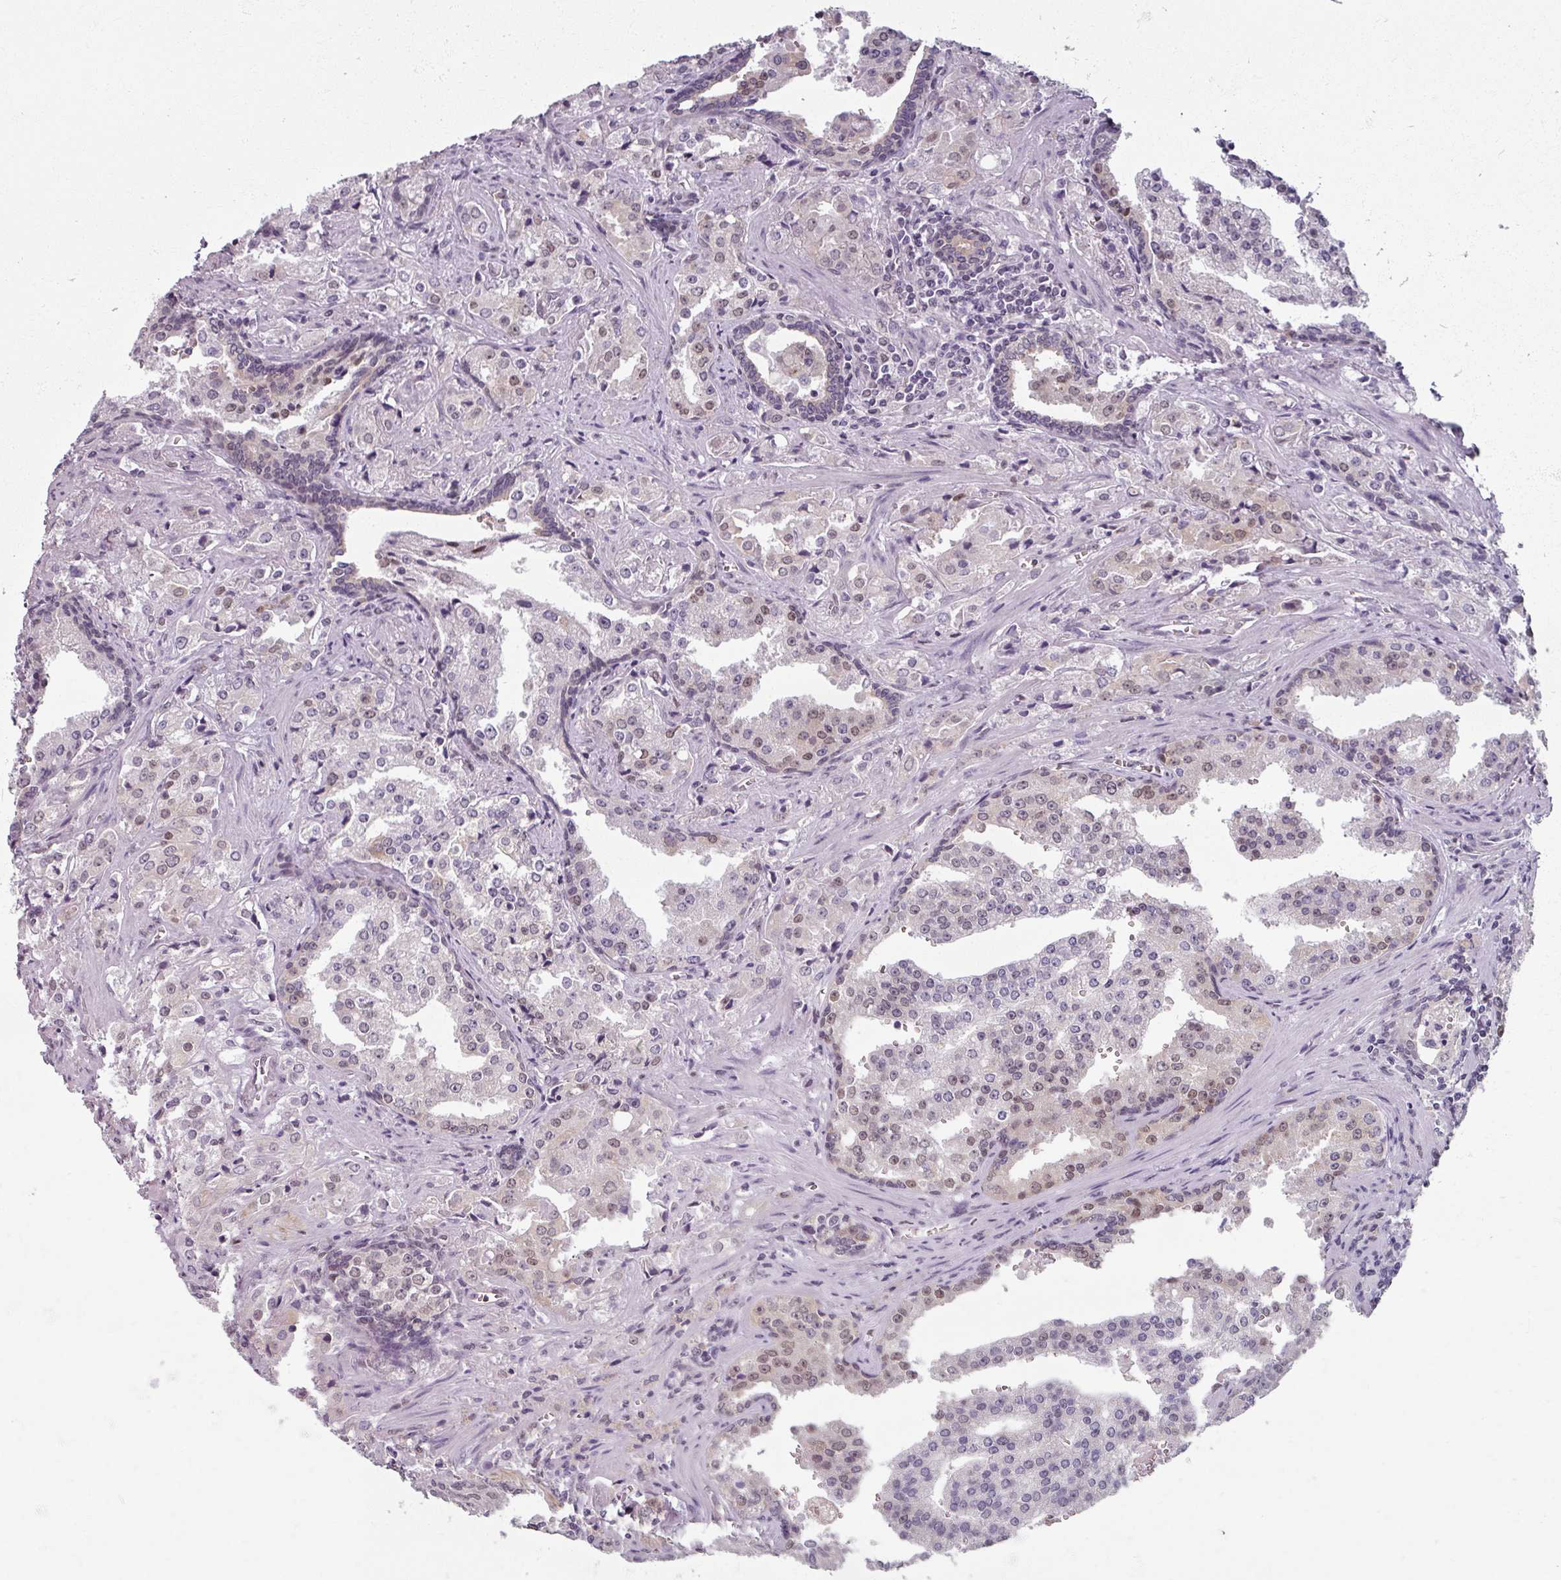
{"staining": {"intensity": "moderate", "quantity": "25%-75%", "location": "nuclear"}, "tissue": "prostate cancer", "cell_type": "Tumor cells", "image_type": "cancer", "snomed": [{"axis": "morphology", "description": "Adenocarcinoma, High grade"}, {"axis": "topography", "description": "Prostate"}], "caption": "Tumor cells display moderate nuclear staining in approximately 25%-75% of cells in prostate cancer. (brown staining indicates protein expression, while blue staining denotes nuclei).", "gene": "RIPOR3", "patient": {"sex": "male", "age": 68}}